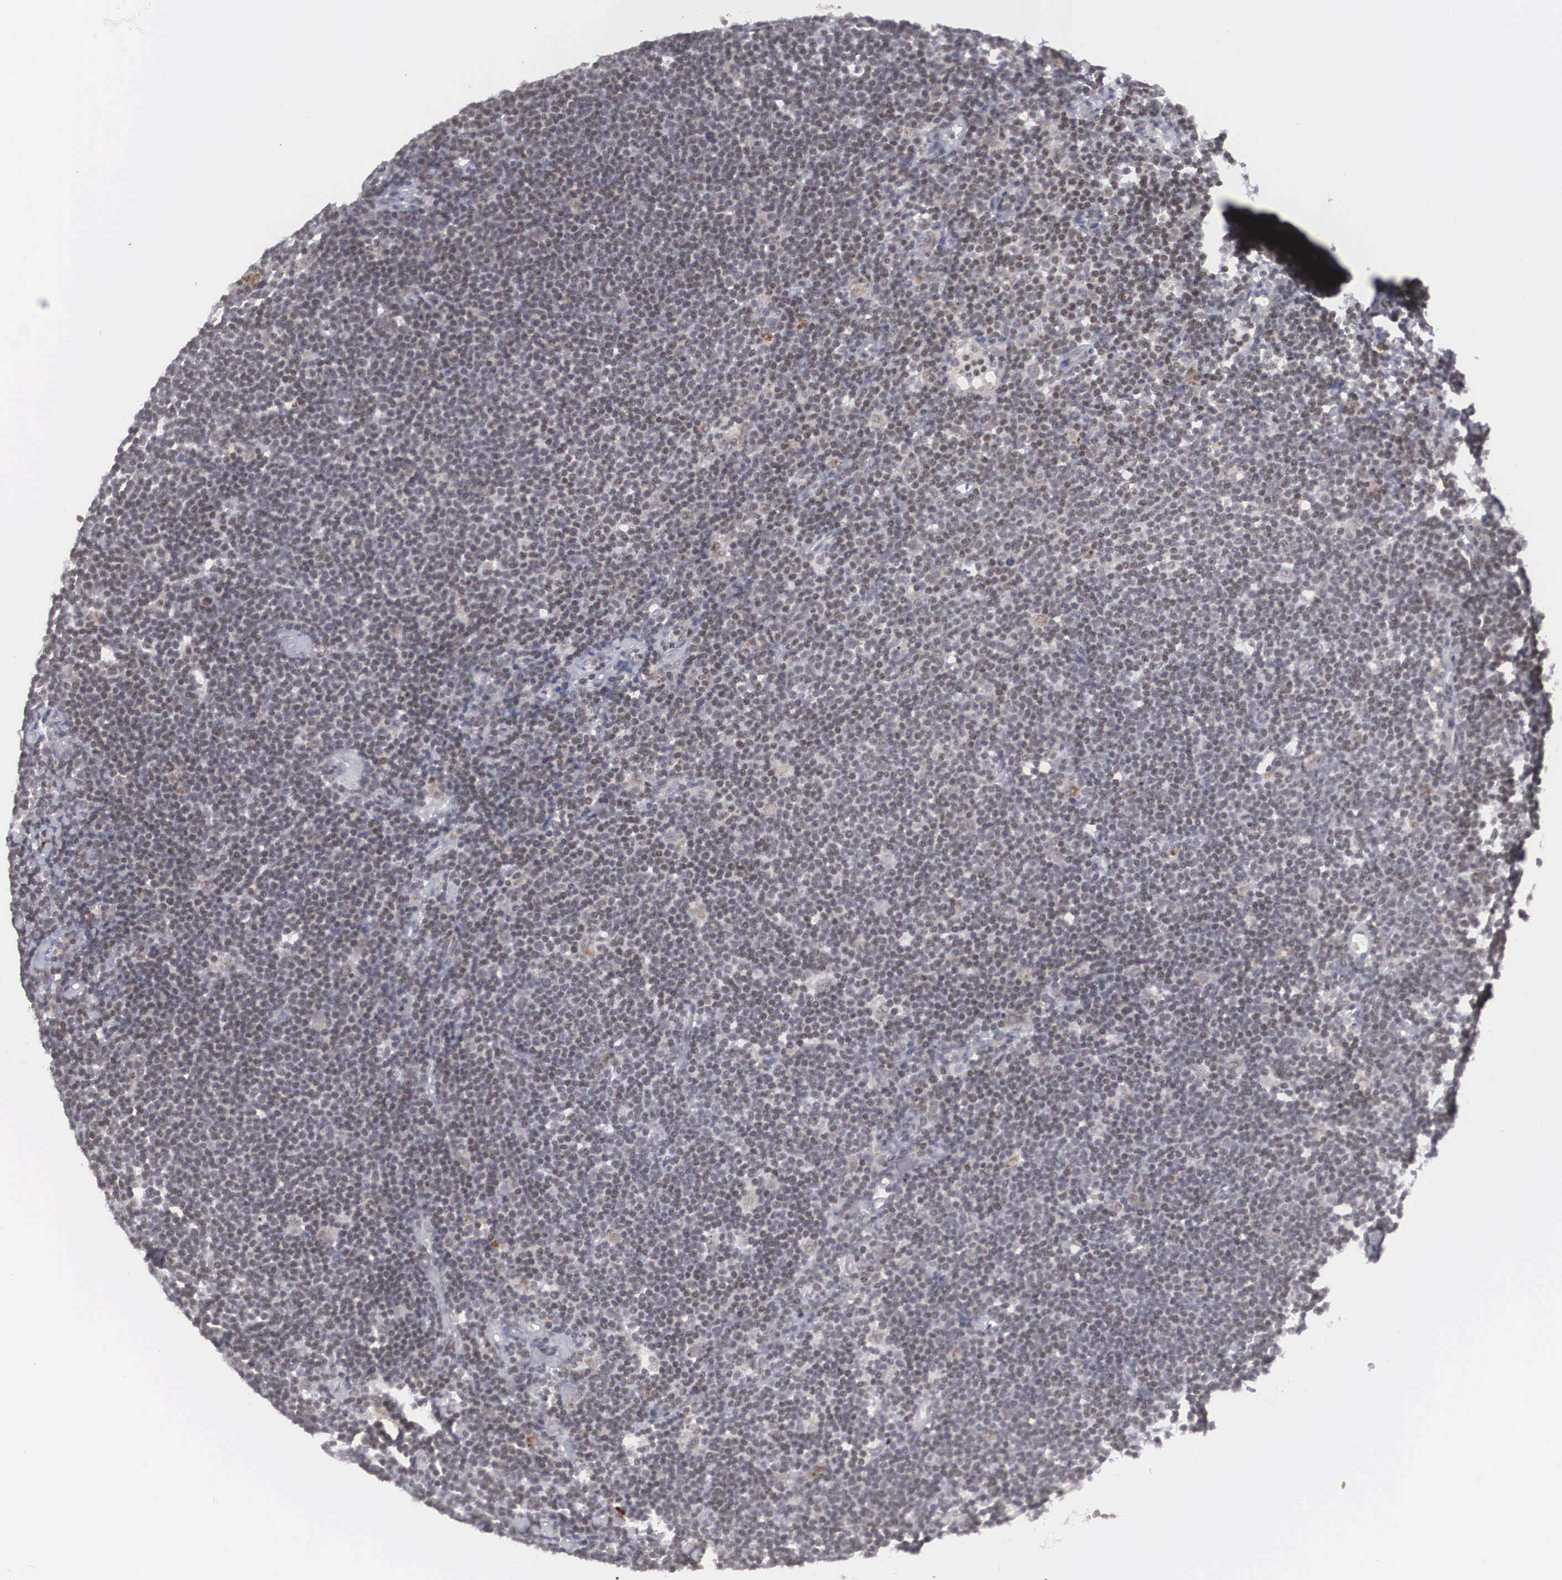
{"staining": {"intensity": "negative", "quantity": "none", "location": "none"}, "tissue": "lymphoma", "cell_type": "Tumor cells", "image_type": "cancer", "snomed": [{"axis": "morphology", "description": "Malignant lymphoma, non-Hodgkin's type, Low grade"}, {"axis": "topography", "description": "Lymph node"}], "caption": "Malignant lymphoma, non-Hodgkin's type (low-grade) stained for a protein using IHC reveals no staining tumor cells.", "gene": "WDR89", "patient": {"sex": "male", "age": 65}}